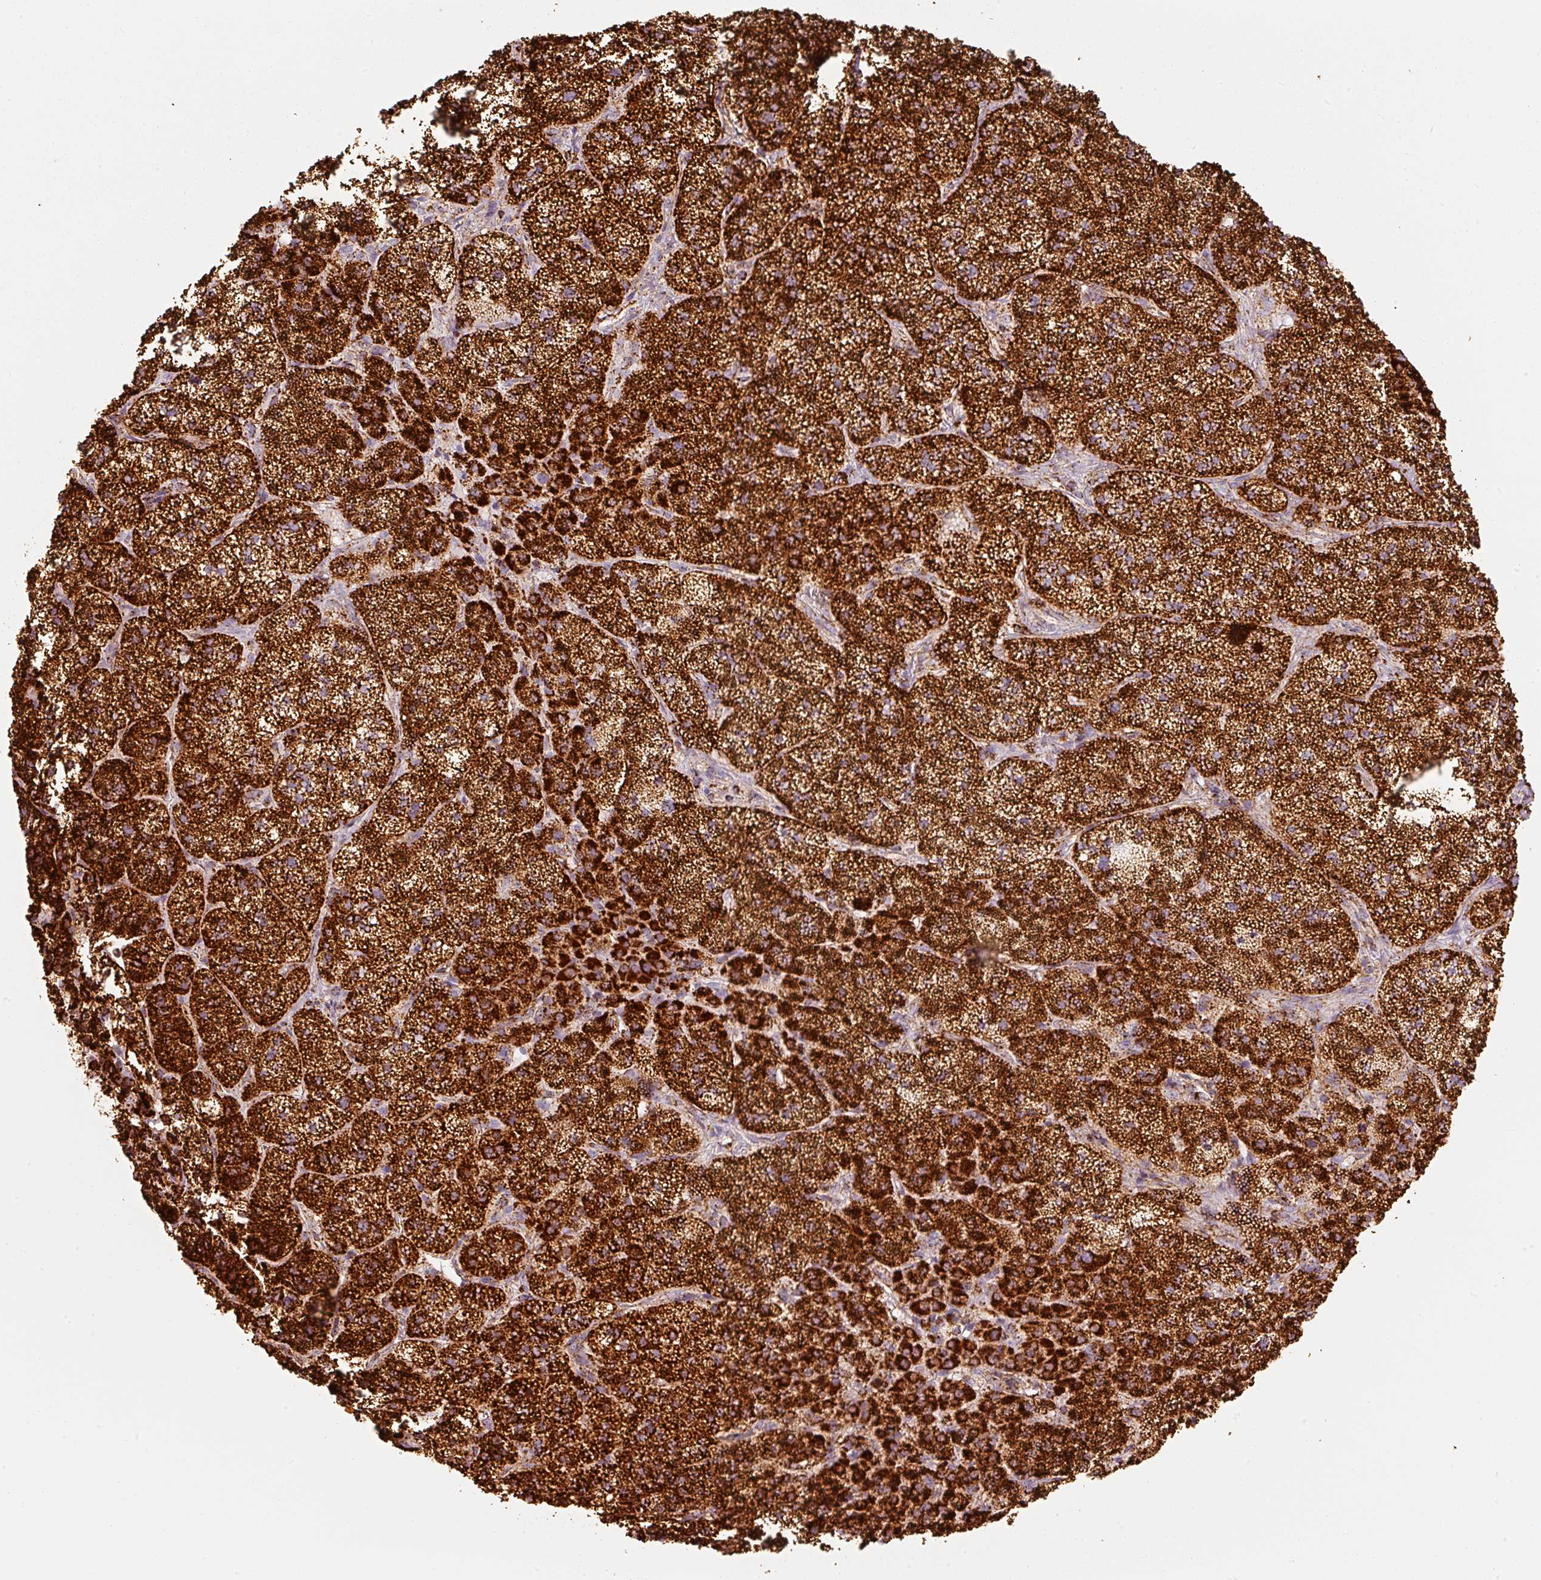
{"staining": {"intensity": "strong", "quantity": ">75%", "location": "cytoplasmic/membranous"}, "tissue": "adrenal gland", "cell_type": "Glandular cells", "image_type": "normal", "snomed": [{"axis": "morphology", "description": "Normal tissue, NOS"}, {"axis": "topography", "description": "Adrenal gland"}], "caption": "Protein staining of normal adrenal gland exhibits strong cytoplasmic/membranous positivity in approximately >75% of glandular cells. (Stains: DAB (3,3'-diaminobenzidine) in brown, nuclei in blue, Microscopy: brightfield microscopy at high magnification).", "gene": "MT", "patient": {"sex": "female", "age": 58}}